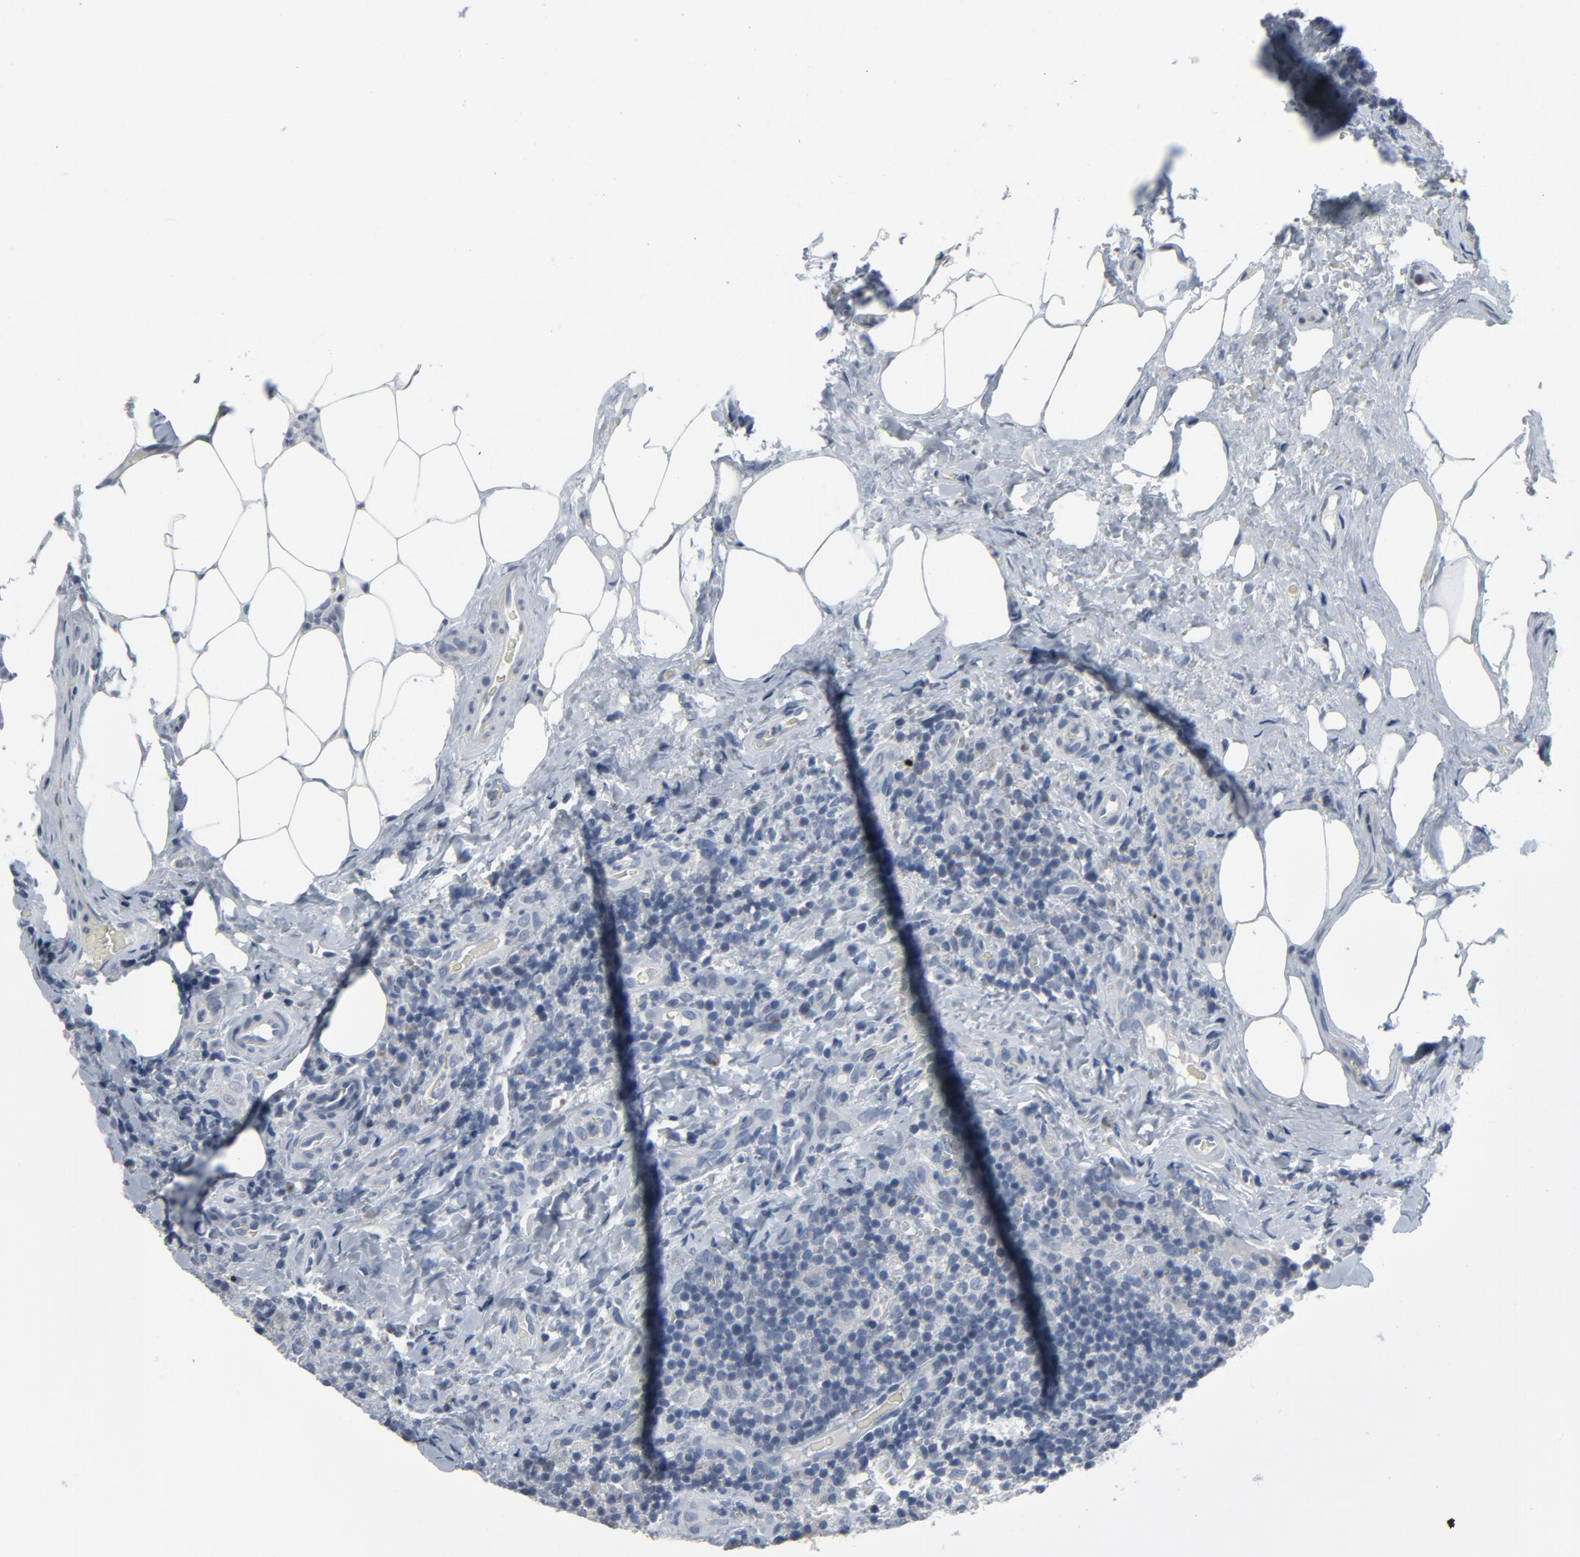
{"staining": {"intensity": "negative", "quantity": "none", "location": "none"}, "tissue": "lymph node", "cell_type": "Germinal center cells", "image_type": "normal", "snomed": [{"axis": "morphology", "description": "Normal tissue, NOS"}, {"axis": "morphology", "description": "Inflammation, NOS"}, {"axis": "topography", "description": "Lymph node"}], "caption": "DAB immunohistochemical staining of normal human lymph node exhibits no significant expression in germinal center cells. Brightfield microscopy of immunohistochemistry stained with DAB (brown) and hematoxylin (blue), captured at high magnification.", "gene": "GPX2", "patient": {"sex": "male", "age": 46}}